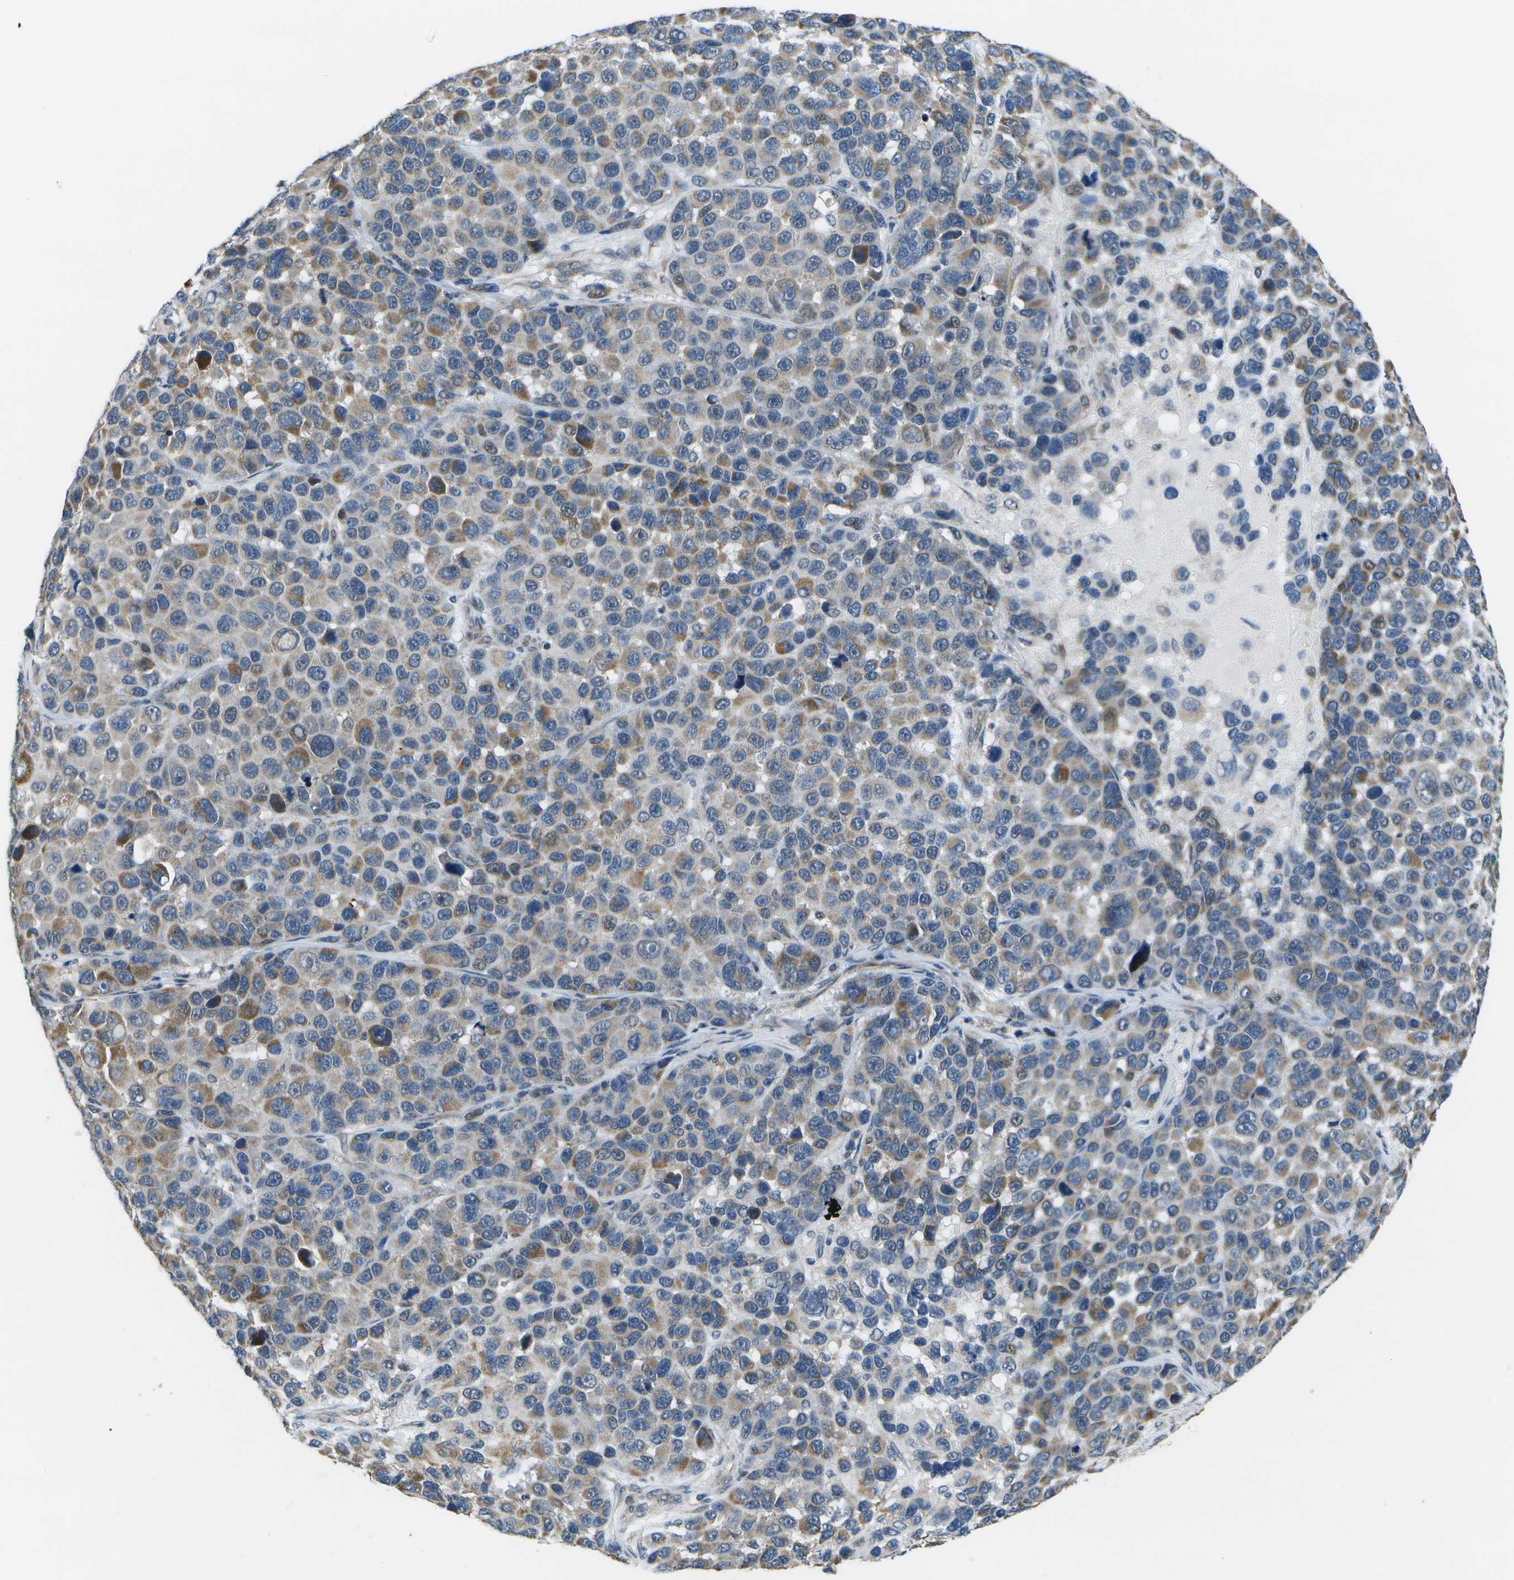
{"staining": {"intensity": "moderate", "quantity": "<25%", "location": "cytoplasmic/membranous"}, "tissue": "melanoma", "cell_type": "Tumor cells", "image_type": "cancer", "snomed": [{"axis": "morphology", "description": "Malignant melanoma, NOS"}, {"axis": "topography", "description": "Skin"}], "caption": "Immunohistochemical staining of human malignant melanoma demonstrates moderate cytoplasmic/membranous protein expression in about <25% of tumor cells.", "gene": "GALNT15", "patient": {"sex": "male", "age": 53}}